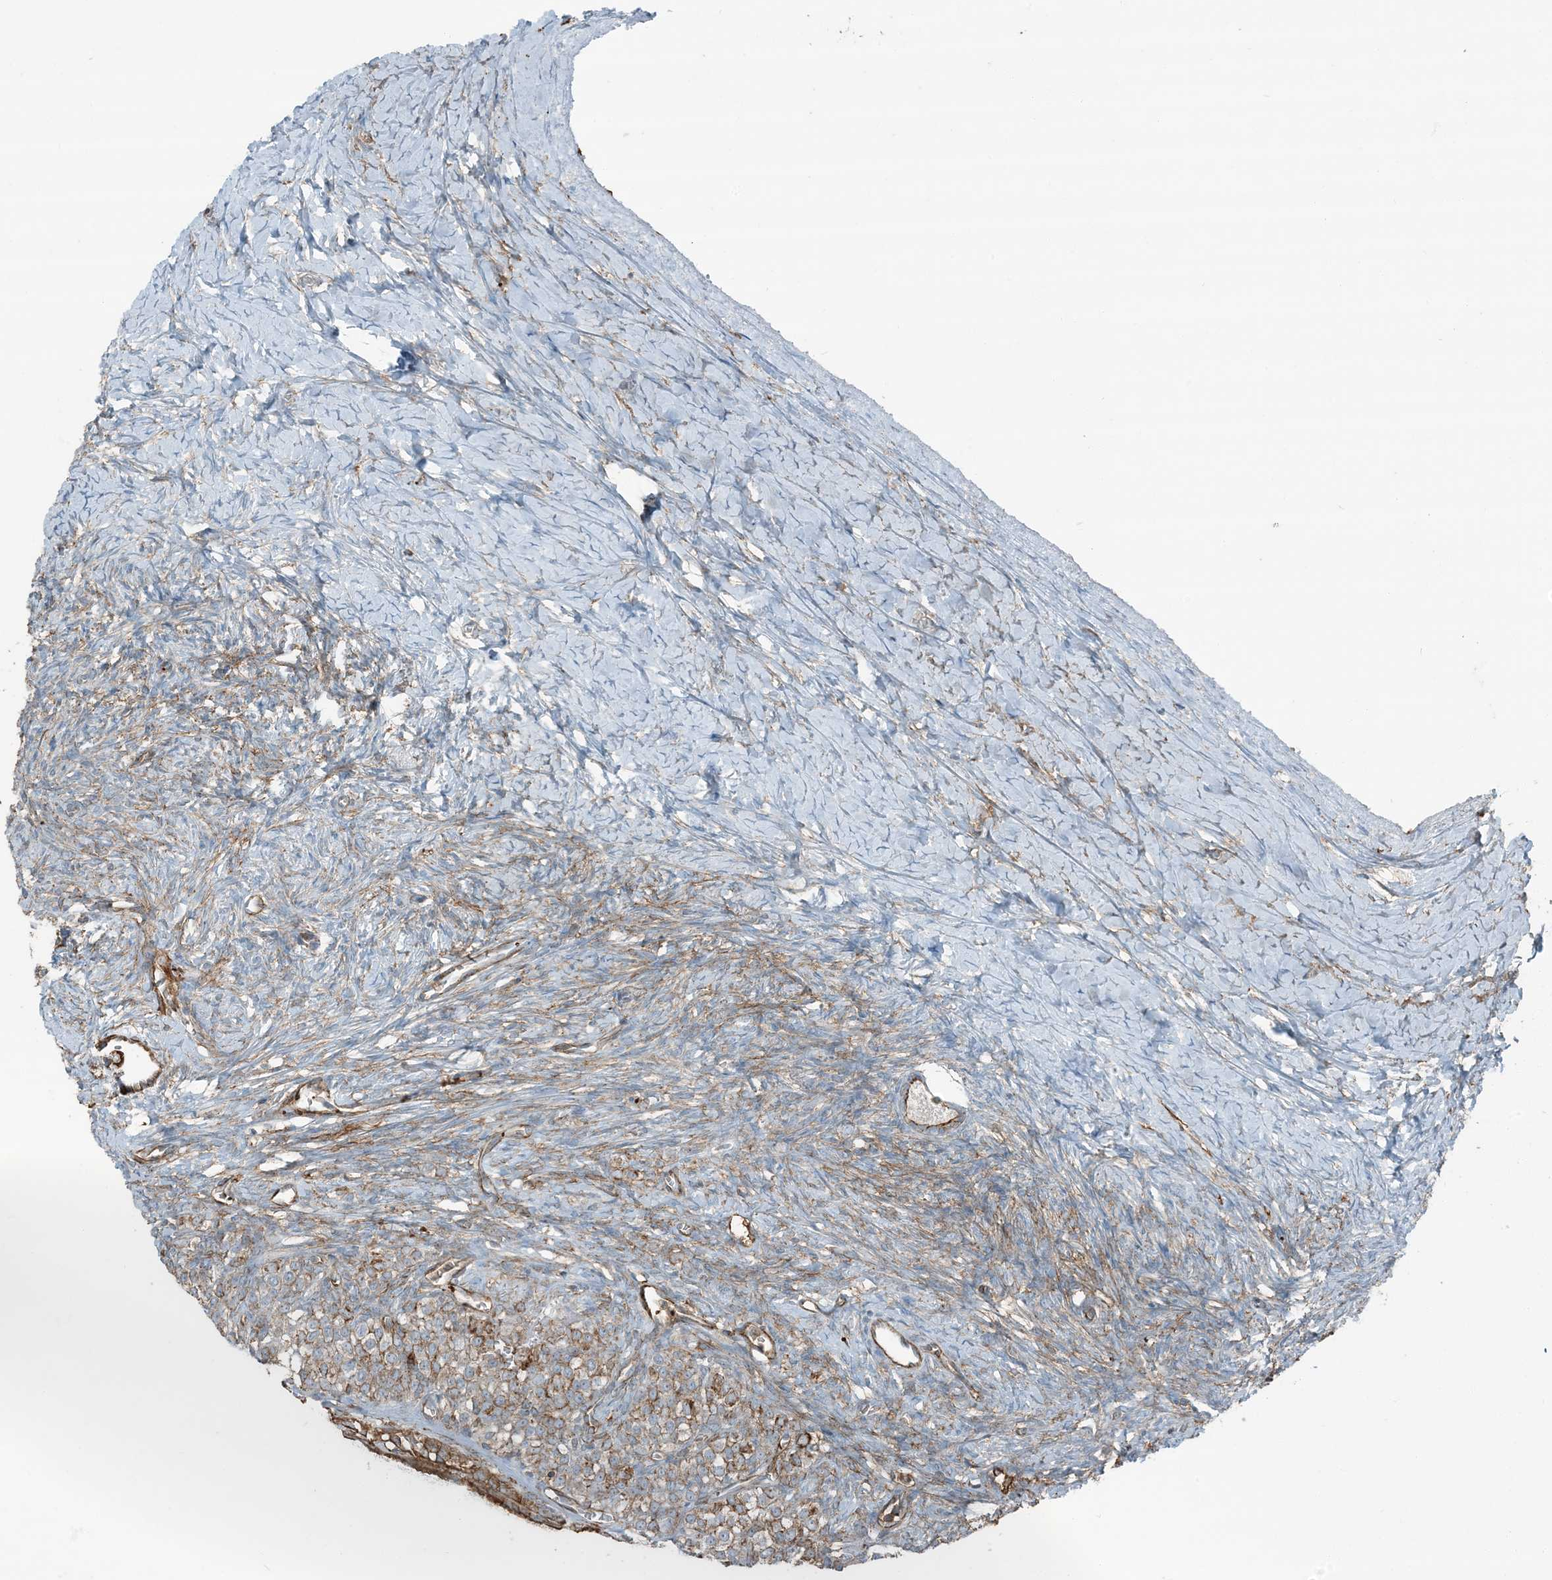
{"staining": {"intensity": "strong", "quantity": ">75%", "location": "cytoplasmic/membranous"}, "tissue": "ovary", "cell_type": "Follicle cells", "image_type": "normal", "snomed": [{"axis": "morphology", "description": "Normal tissue, NOS"}, {"axis": "morphology", "description": "Developmental malformation"}, {"axis": "topography", "description": "Ovary"}], "caption": "Ovary stained with a brown dye shows strong cytoplasmic/membranous positive expression in approximately >75% of follicle cells.", "gene": "APOBEC3C", "patient": {"sex": "female", "age": 39}}